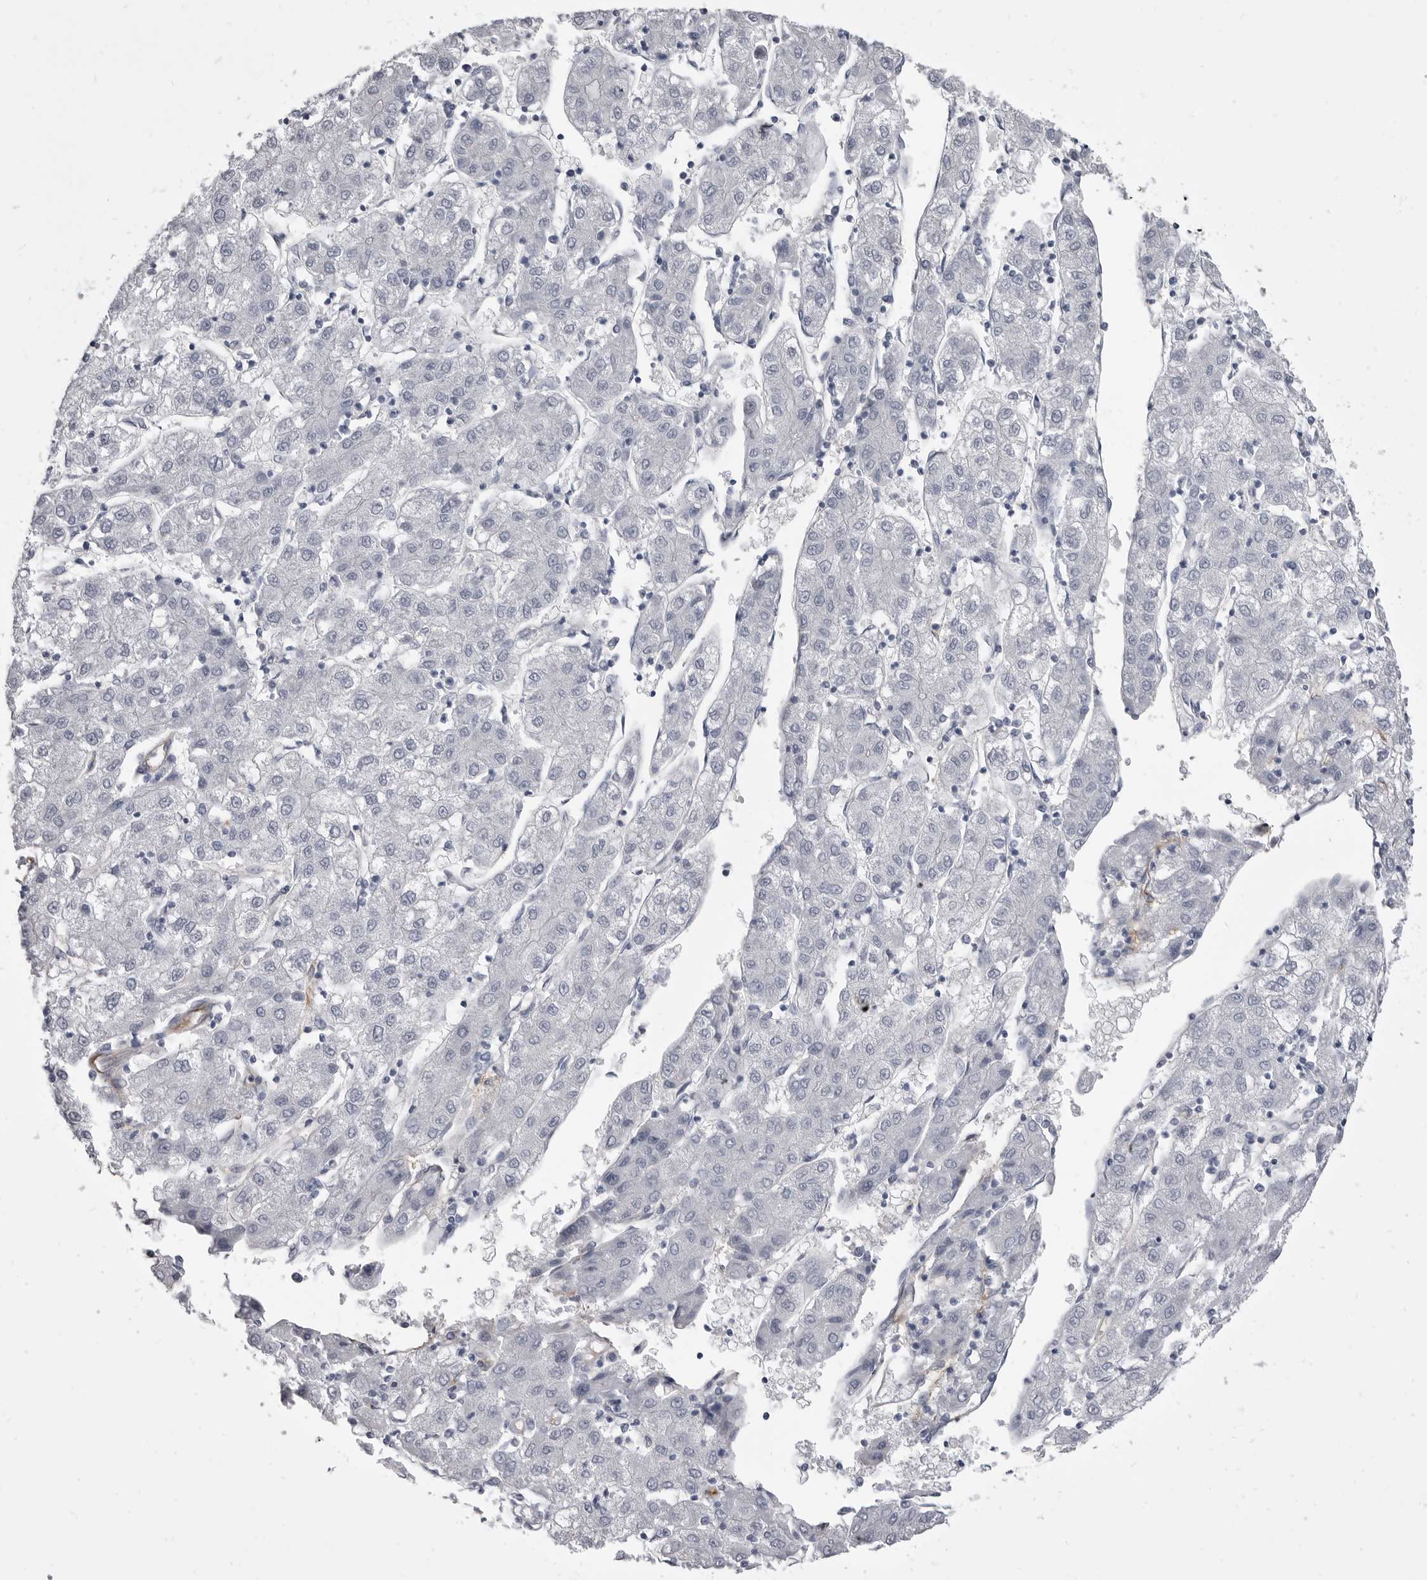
{"staining": {"intensity": "negative", "quantity": "none", "location": "none"}, "tissue": "liver cancer", "cell_type": "Tumor cells", "image_type": "cancer", "snomed": [{"axis": "morphology", "description": "Carcinoma, Hepatocellular, NOS"}, {"axis": "topography", "description": "Liver"}], "caption": "Immunohistochemistry micrograph of human liver hepatocellular carcinoma stained for a protein (brown), which reveals no expression in tumor cells.", "gene": "OPLAH", "patient": {"sex": "male", "age": 72}}